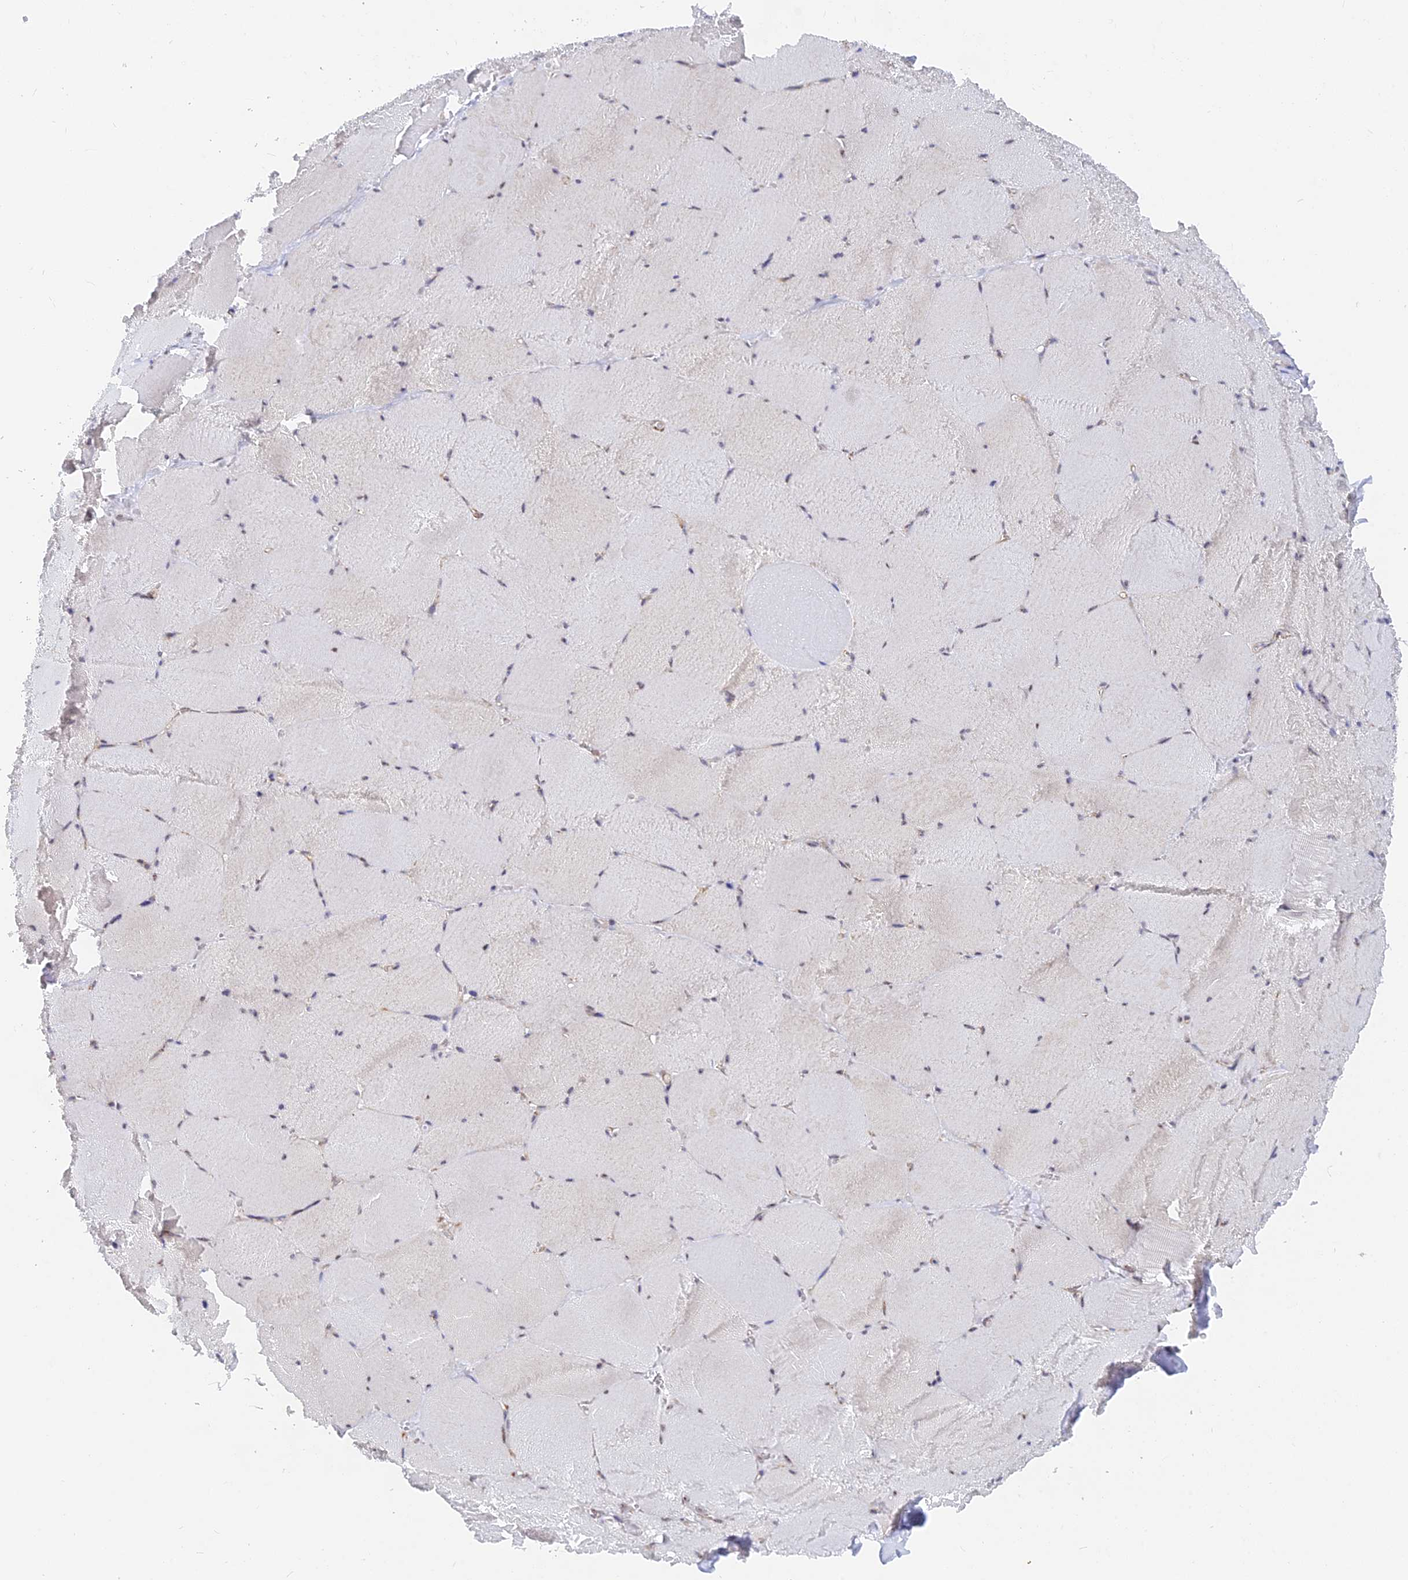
{"staining": {"intensity": "moderate", "quantity": "<25%", "location": "nuclear"}, "tissue": "skeletal muscle", "cell_type": "Myocytes", "image_type": "normal", "snomed": [{"axis": "morphology", "description": "Normal tissue, NOS"}, {"axis": "topography", "description": "Skeletal muscle"}, {"axis": "topography", "description": "Head-Neck"}], "caption": "This histopathology image reveals IHC staining of normal human skeletal muscle, with low moderate nuclear expression in about <25% of myocytes.", "gene": "VSTM2L", "patient": {"sex": "male", "age": 66}}